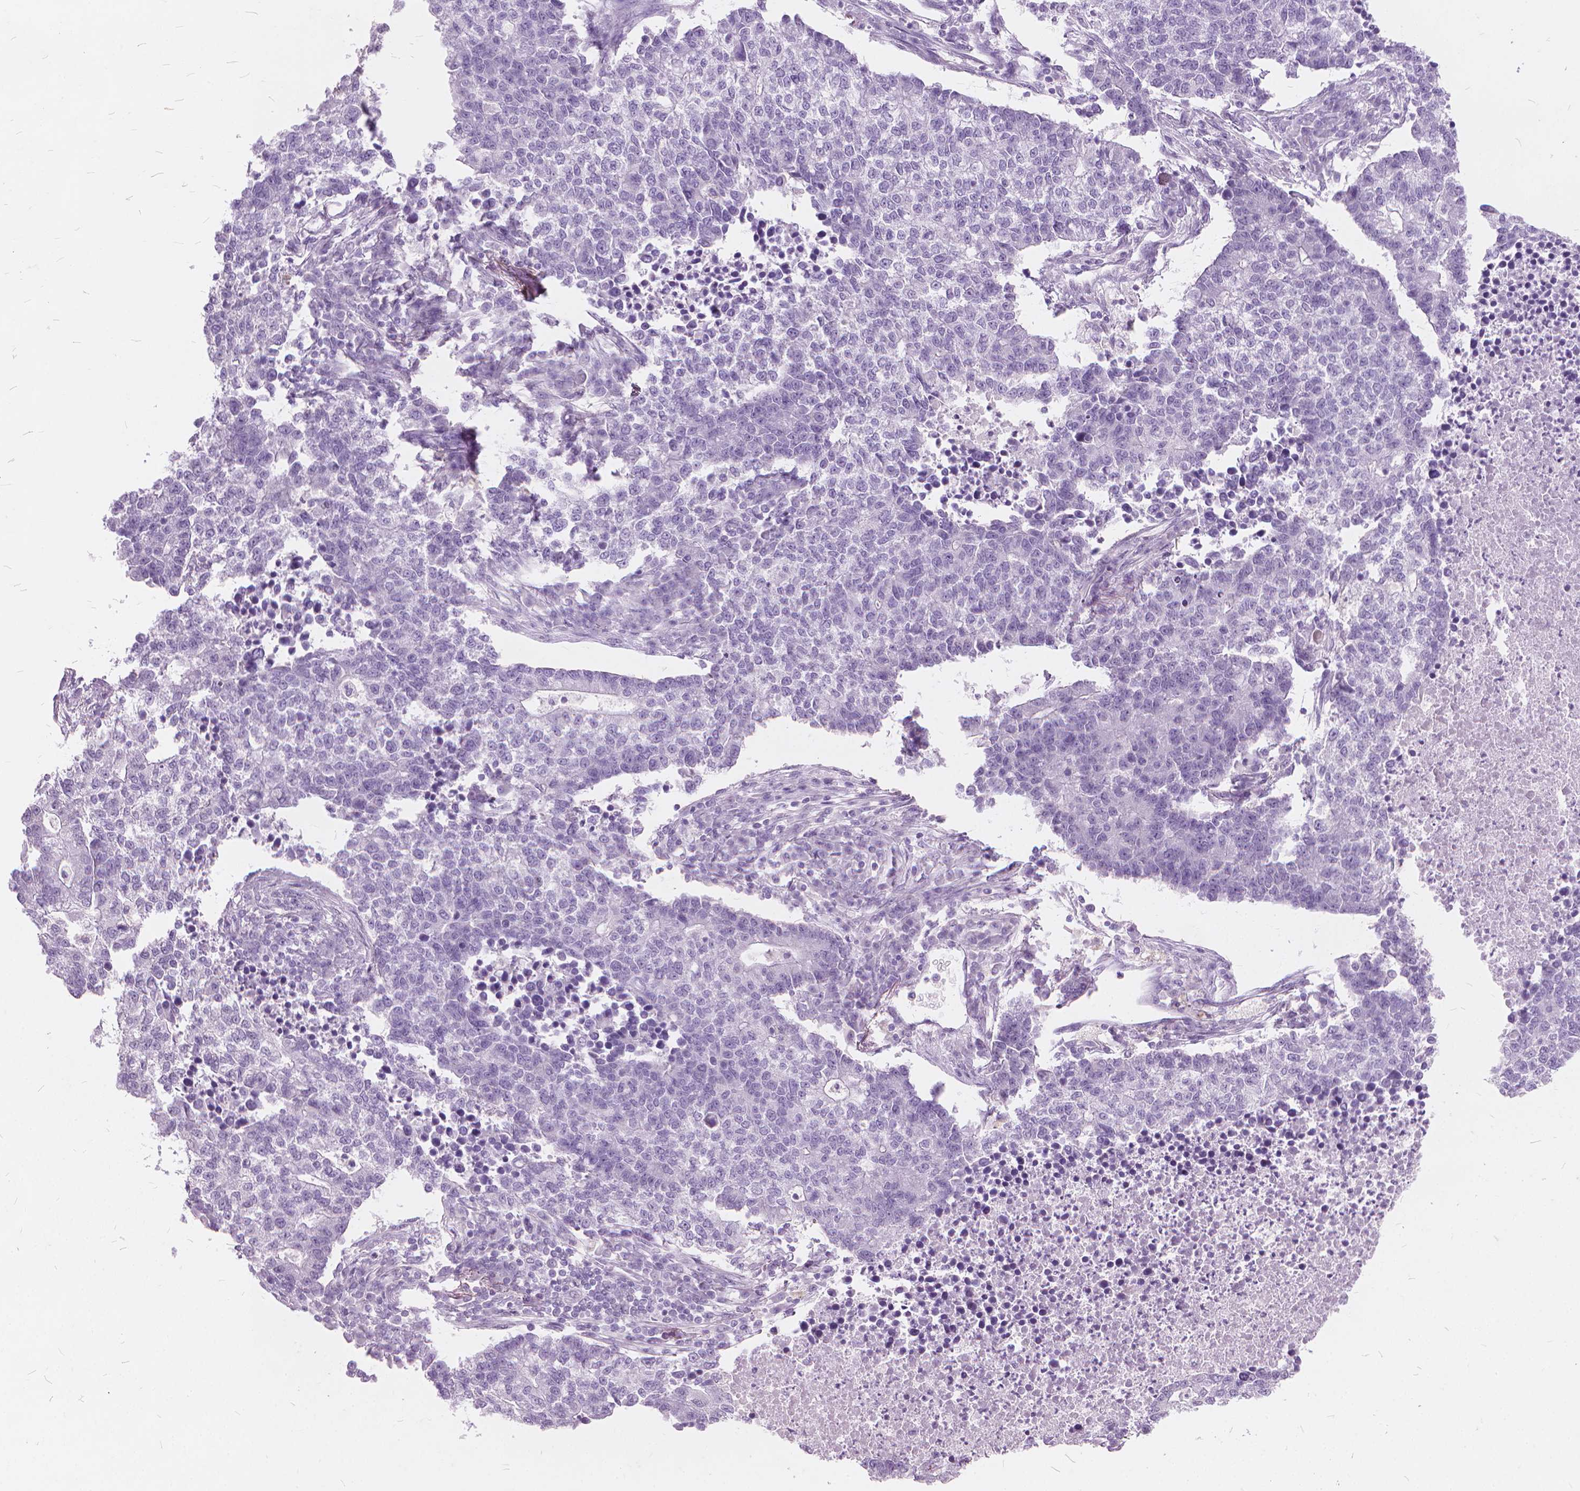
{"staining": {"intensity": "negative", "quantity": "none", "location": "none"}, "tissue": "lung cancer", "cell_type": "Tumor cells", "image_type": "cancer", "snomed": [{"axis": "morphology", "description": "Adenocarcinoma, NOS"}, {"axis": "topography", "description": "Lung"}], "caption": "Immunohistochemical staining of lung adenocarcinoma shows no significant staining in tumor cells. Nuclei are stained in blue.", "gene": "DNM1", "patient": {"sex": "male", "age": 57}}